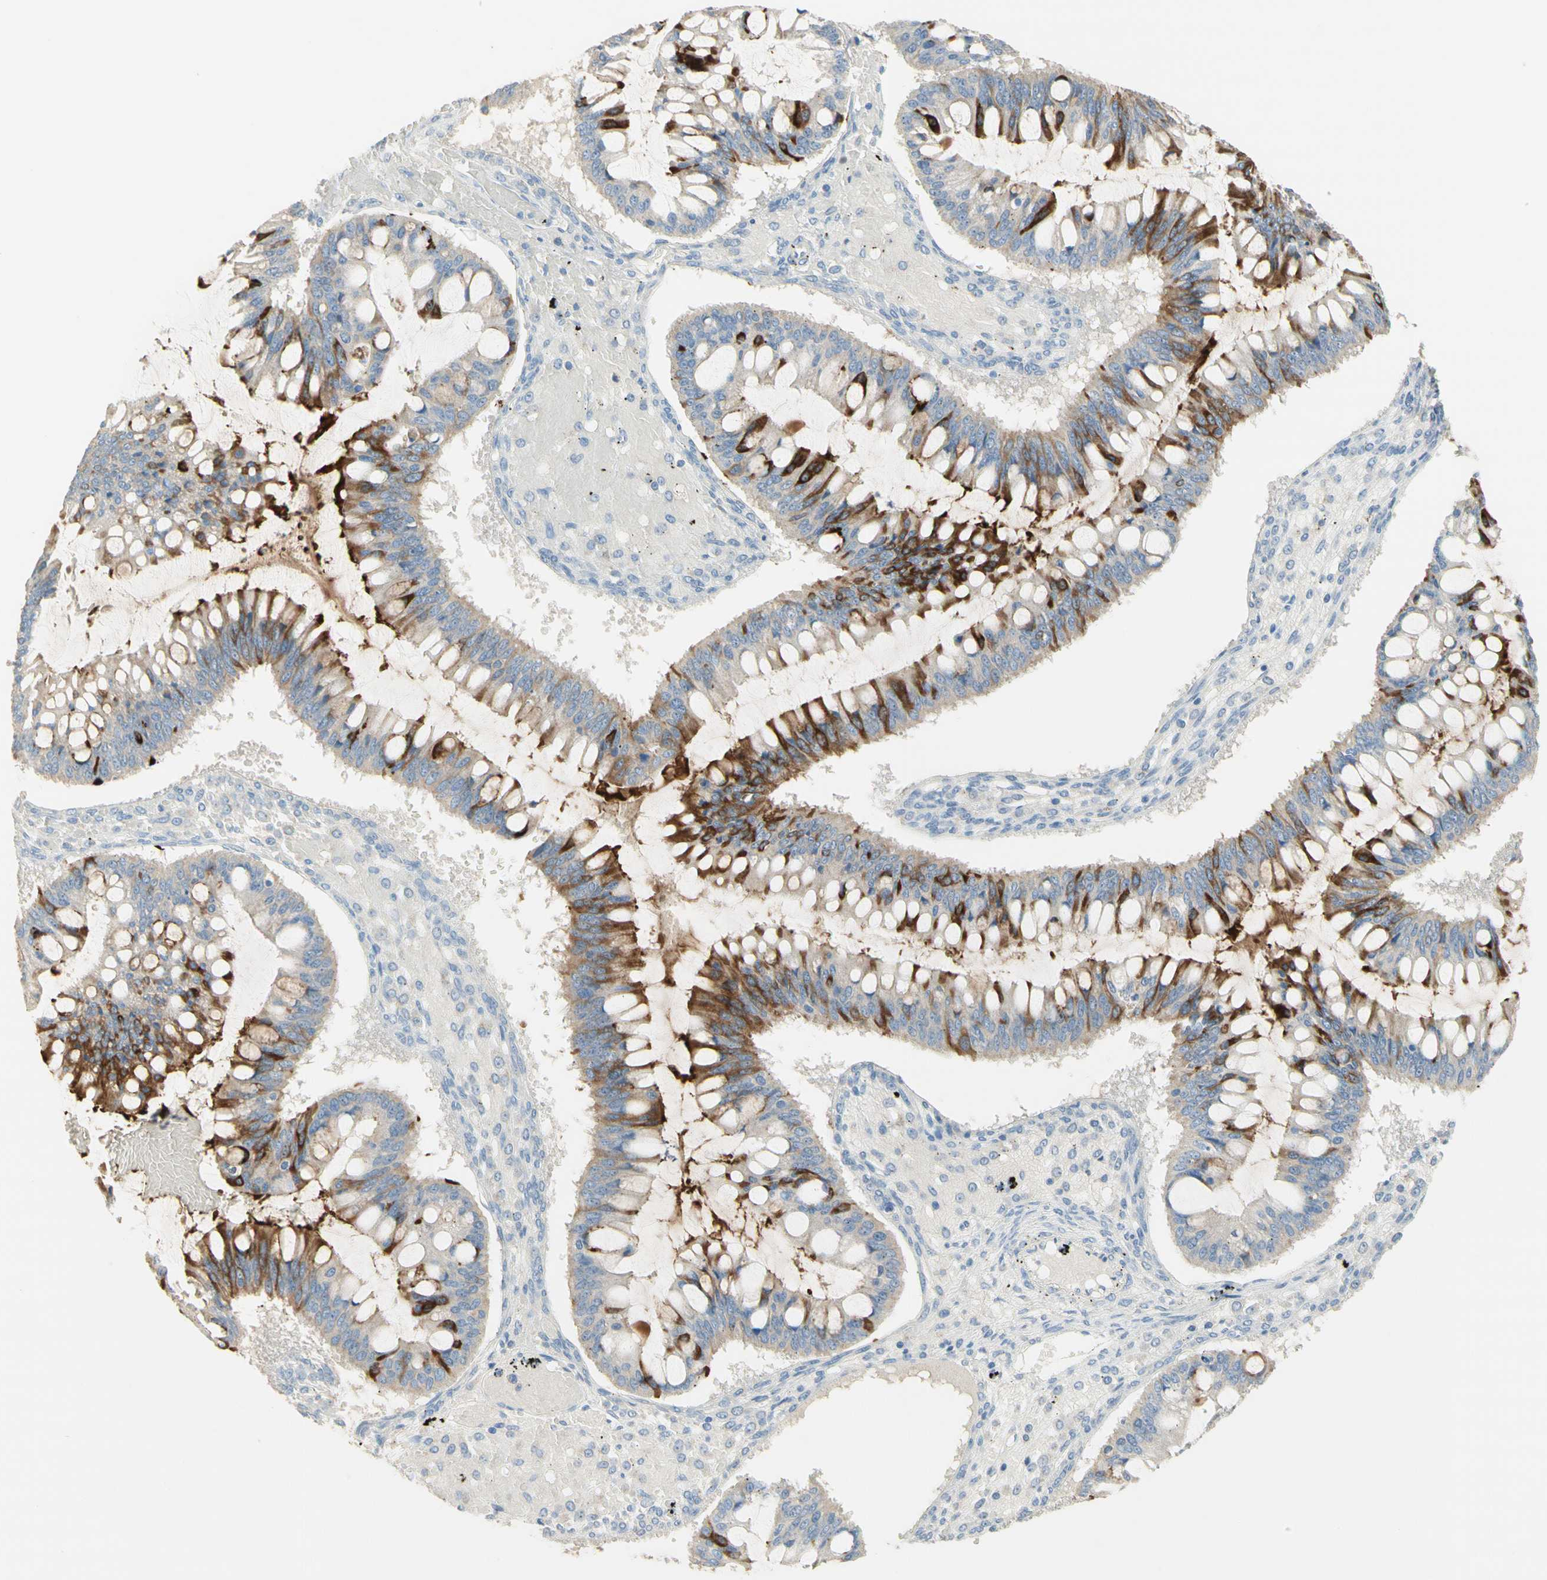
{"staining": {"intensity": "strong", "quantity": "25%-75%", "location": "cytoplasmic/membranous"}, "tissue": "ovarian cancer", "cell_type": "Tumor cells", "image_type": "cancer", "snomed": [{"axis": "morphology", "description": "Cystadenocarcinoma, mucinous, NOS"}, {"axis": "topography", "description": "Ovary"}], "caption": "DAB (3,3'-diaminobenzidine) immunohistochemical staining of mucinous cystadenocarcinoma (ovarian) displays strong cytoplasmic/membranous protein staining in about 25%-75% of tumor cells.", "gene": "NECTIN4", "patient": {"sex": "female", "age": 73}}